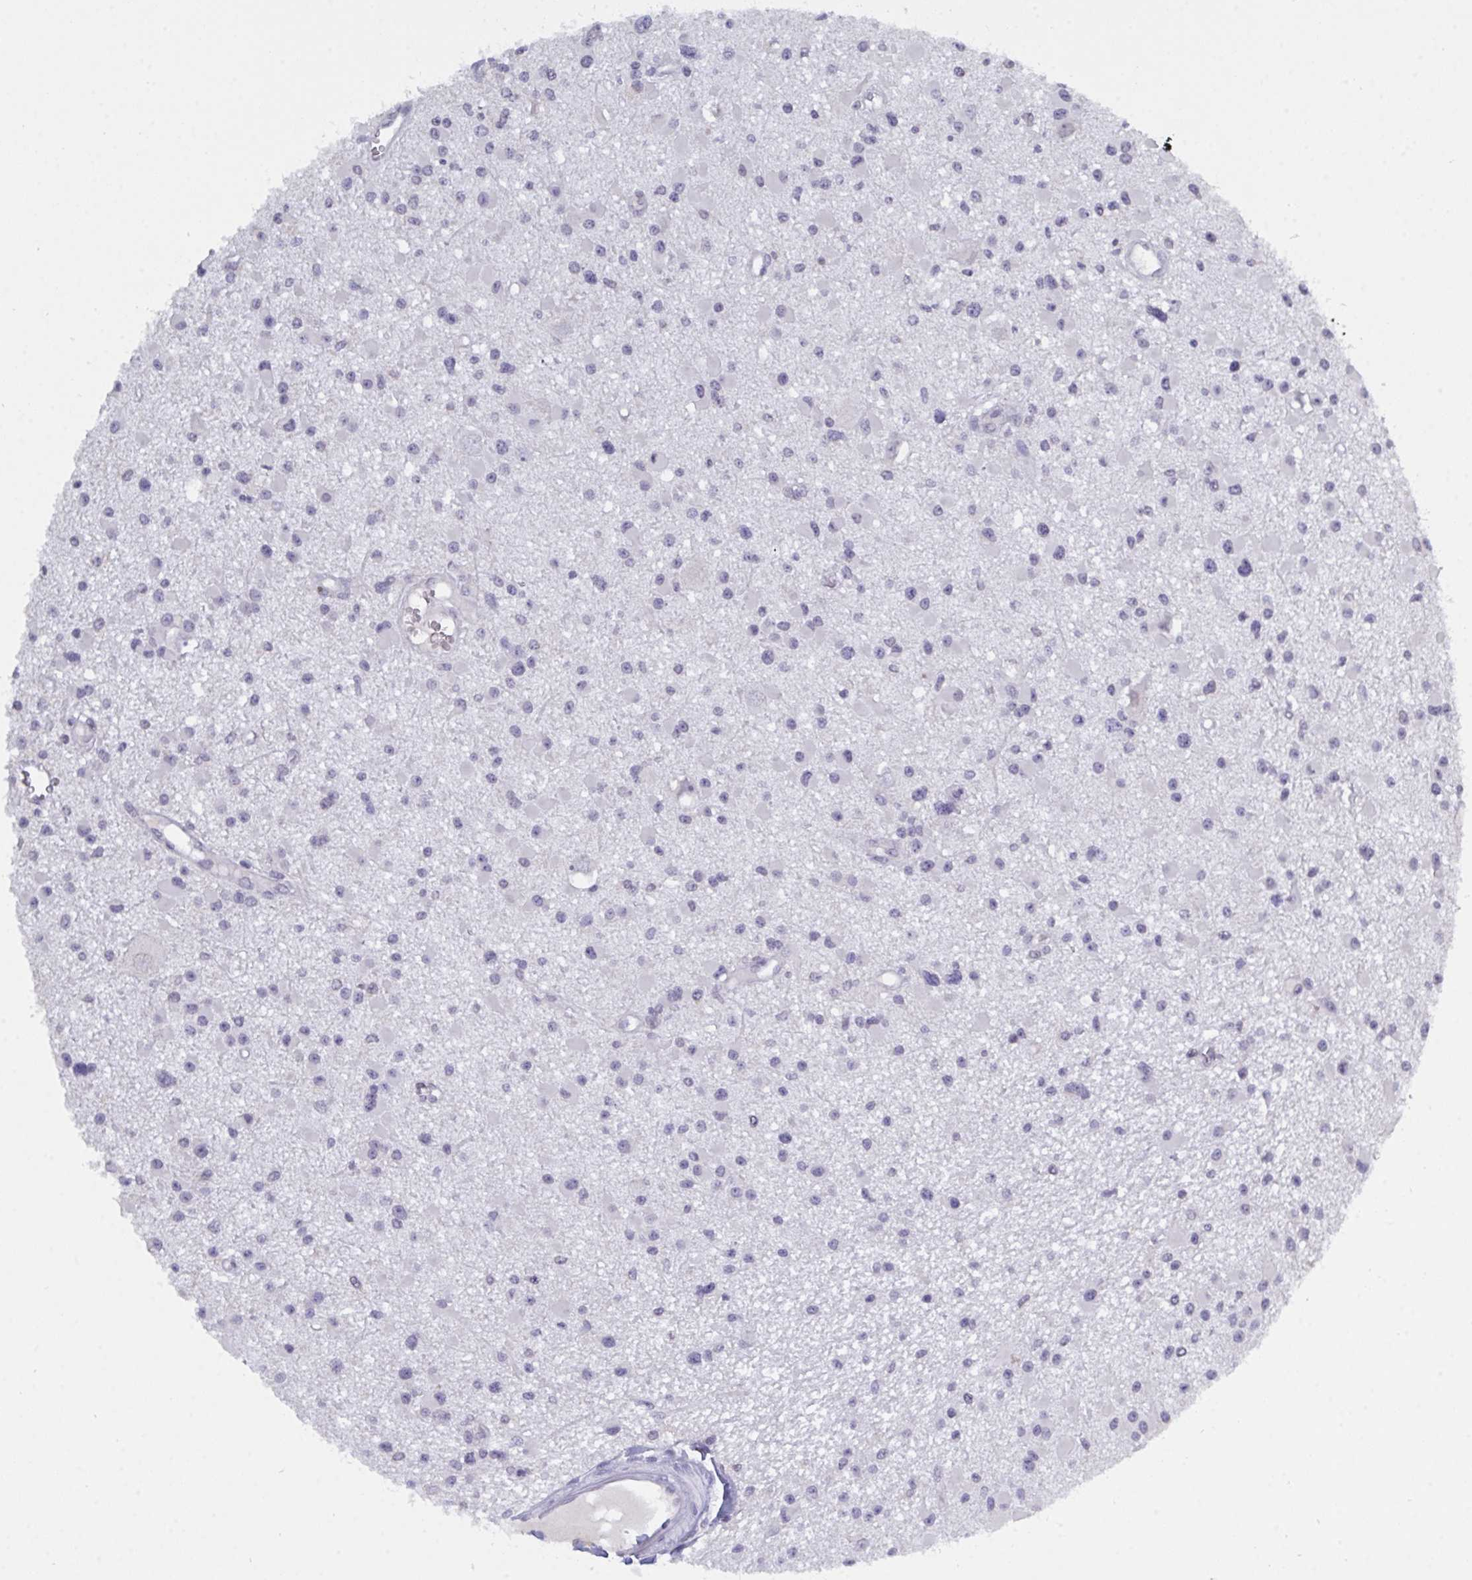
{"staining": {"intensity": "negative", "quantity": "none", "location": "none"}, "tissue": "glioma", "cell_type": "Tumor cells", "image_type": "cancer", "snomed": [{"axis": "morphology", "description": "Glioma, malignant, High grade"}, {"axis": "topography", "description": "Brain"}], "caption": "This histopathology image is of glioma stained with immunohistochemistry (IHC) to label a protein in brown with the nuclei are counter-stained blue. There is no staining in tumor cells. (DAB (3,3'-diaminobenzidine) immunohistochemistry visualized using brightfield microscopy, high magnification).", "gene": "SERPINB13", "patient": {"sex": "male", "age": 54}}